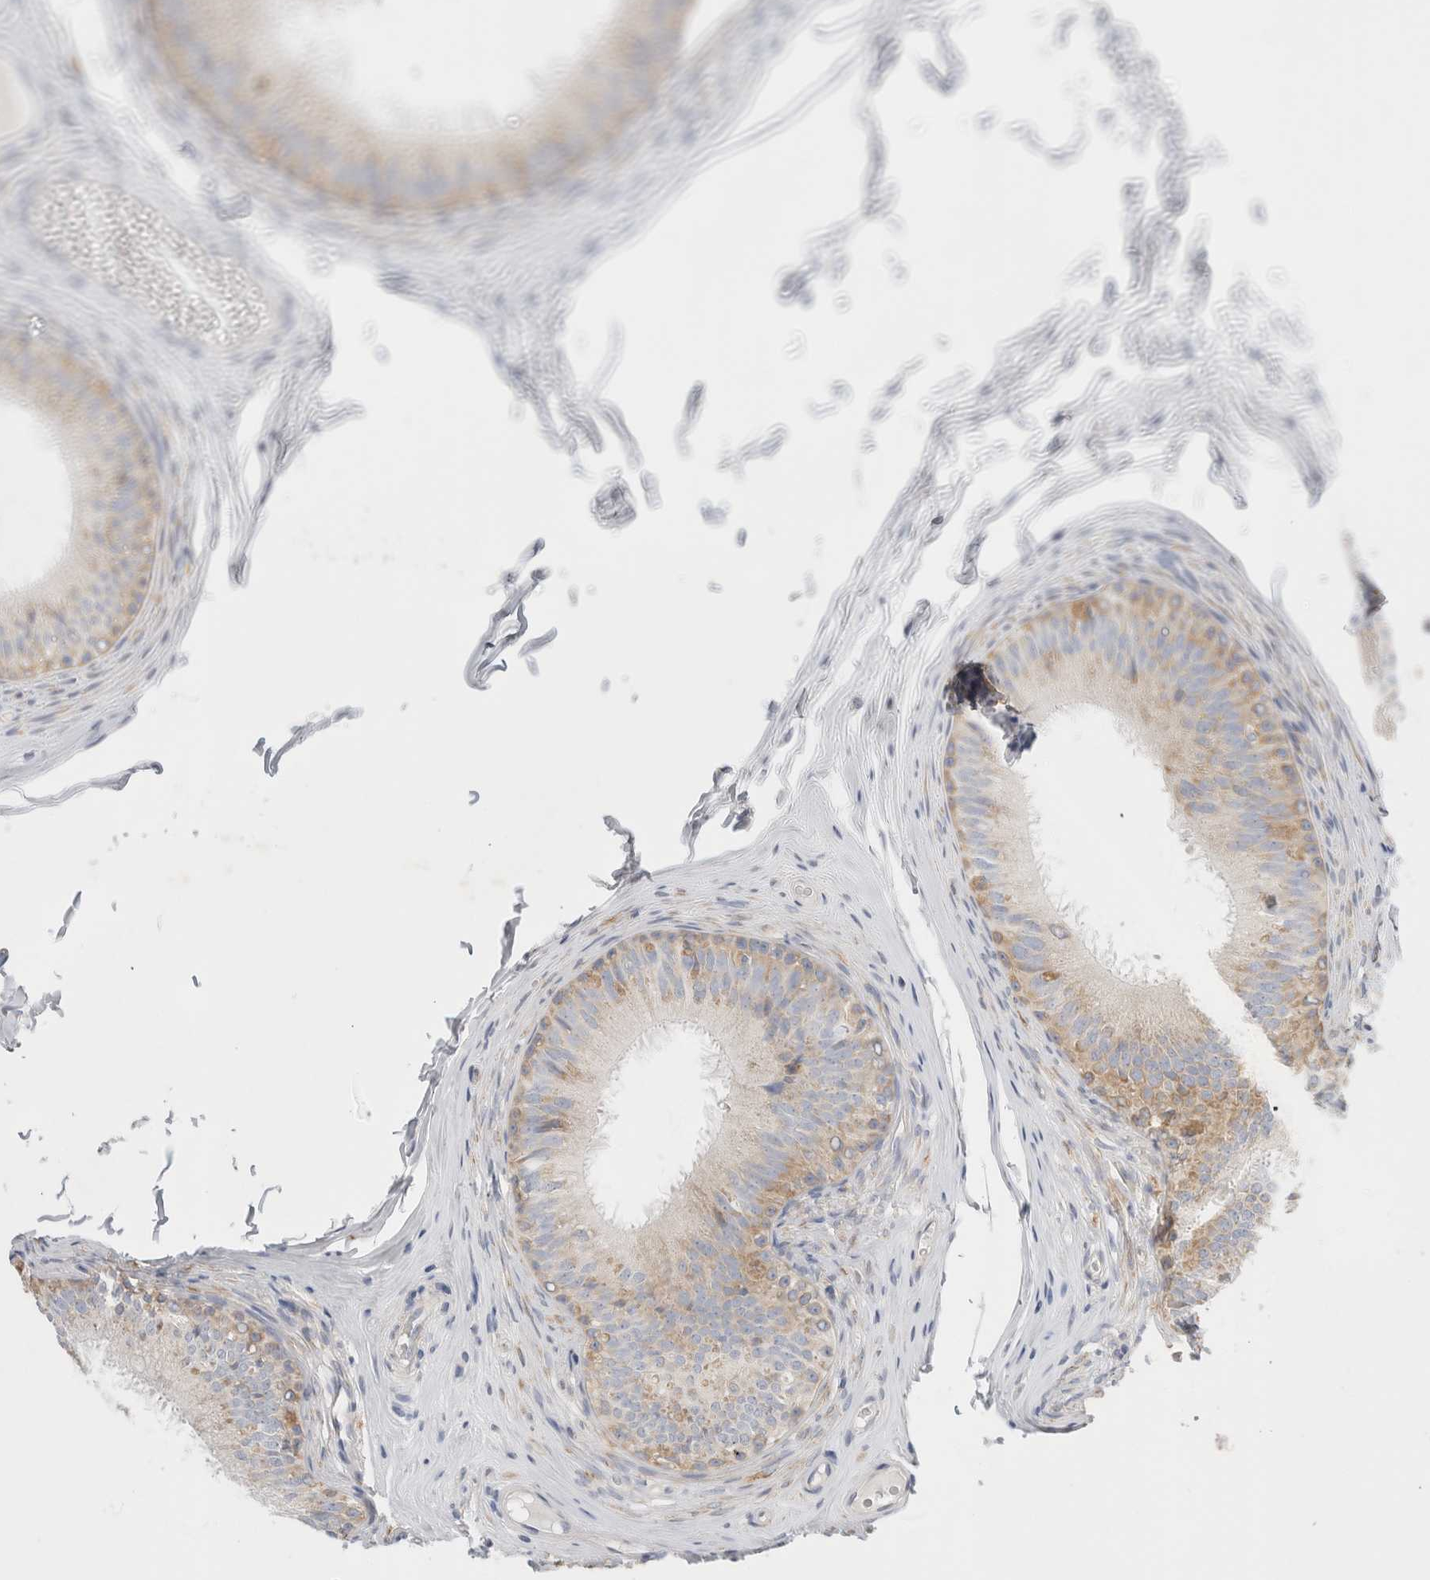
{"staining": {"intensity": "weak", "quantity": "<25%", "location": "cytoplasmic/membranous"}, "tissue": "epididymis", "cell_type": "Glandular cells", "image_type": "normal", "snomed": [{"axis": "morphology", "description": "Normal tissue, NOS"}, {"axis": "topography", "description": "Epididymis"}], "caption": "IHC of benign human epididymis exhibits no staining in glandular cells.", "gene": "ZNF23", "patient": {"sex": "male", "age": 32}}